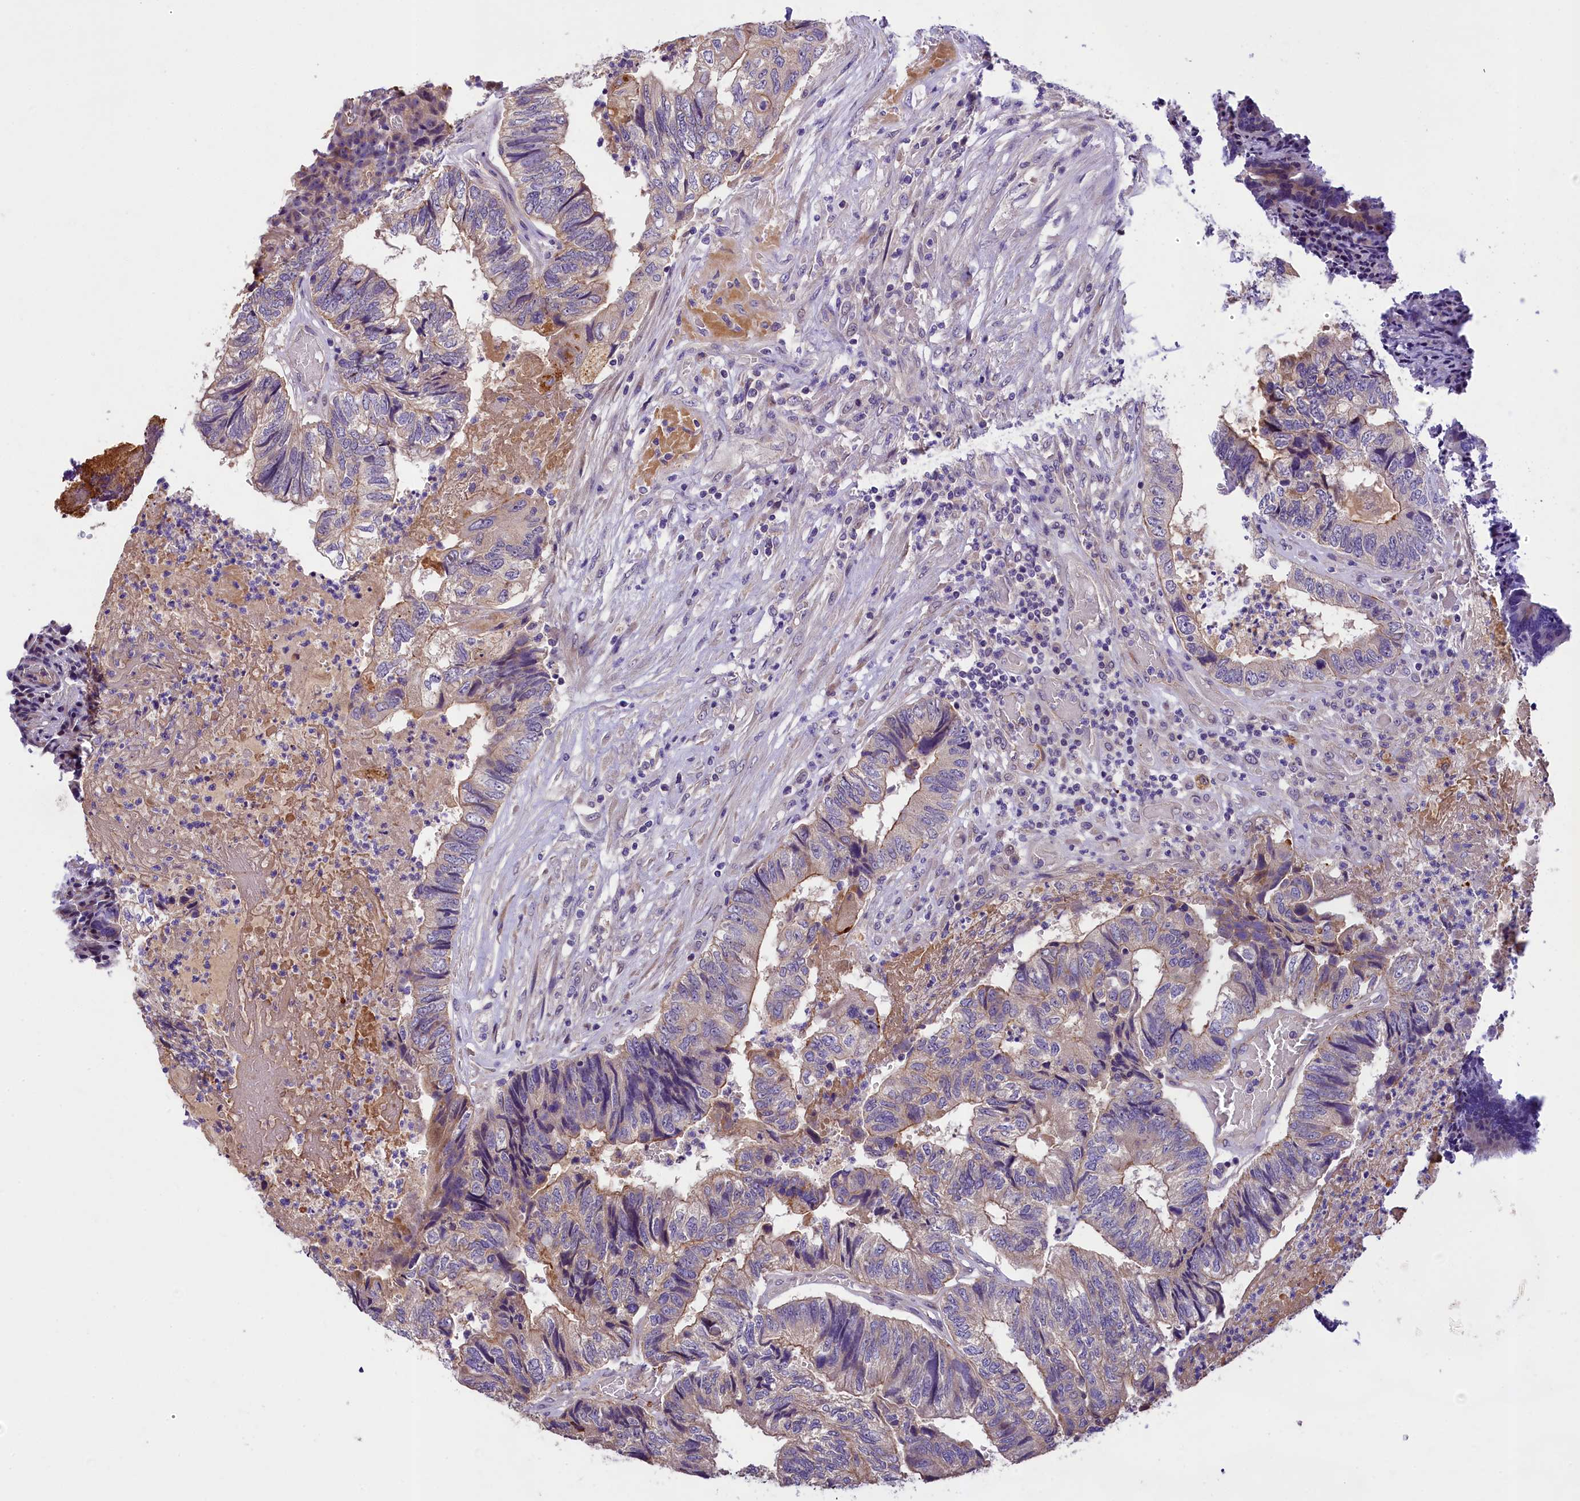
{"staining": {"intensity": "weak", "quantity": ">75%", "location": "cytoplasmic/membranous"}, "tissue": "colorectal cancer", "cell_type": "Tumor cells", "image_type": "cancer", "snomed": [{"axis": "morphology", "description": "Adenocarcinoma, NOS"}, {"axis": "topography", "description": "Colon"}], "caption": "Immunohistochemistry (DAB) staining of human colorectal cancer demonstrates weak cytoplasmic/membranous protein staining in approximately >75% of tumor cells. (Stains: DAB (3,3'-diaminobenzidine) in brown, nuclei in blue, Microscopy: brightfield microscopy at high magnification).", "gene": "UBXN6", "patient": {"sex": "female", "age": 67}}